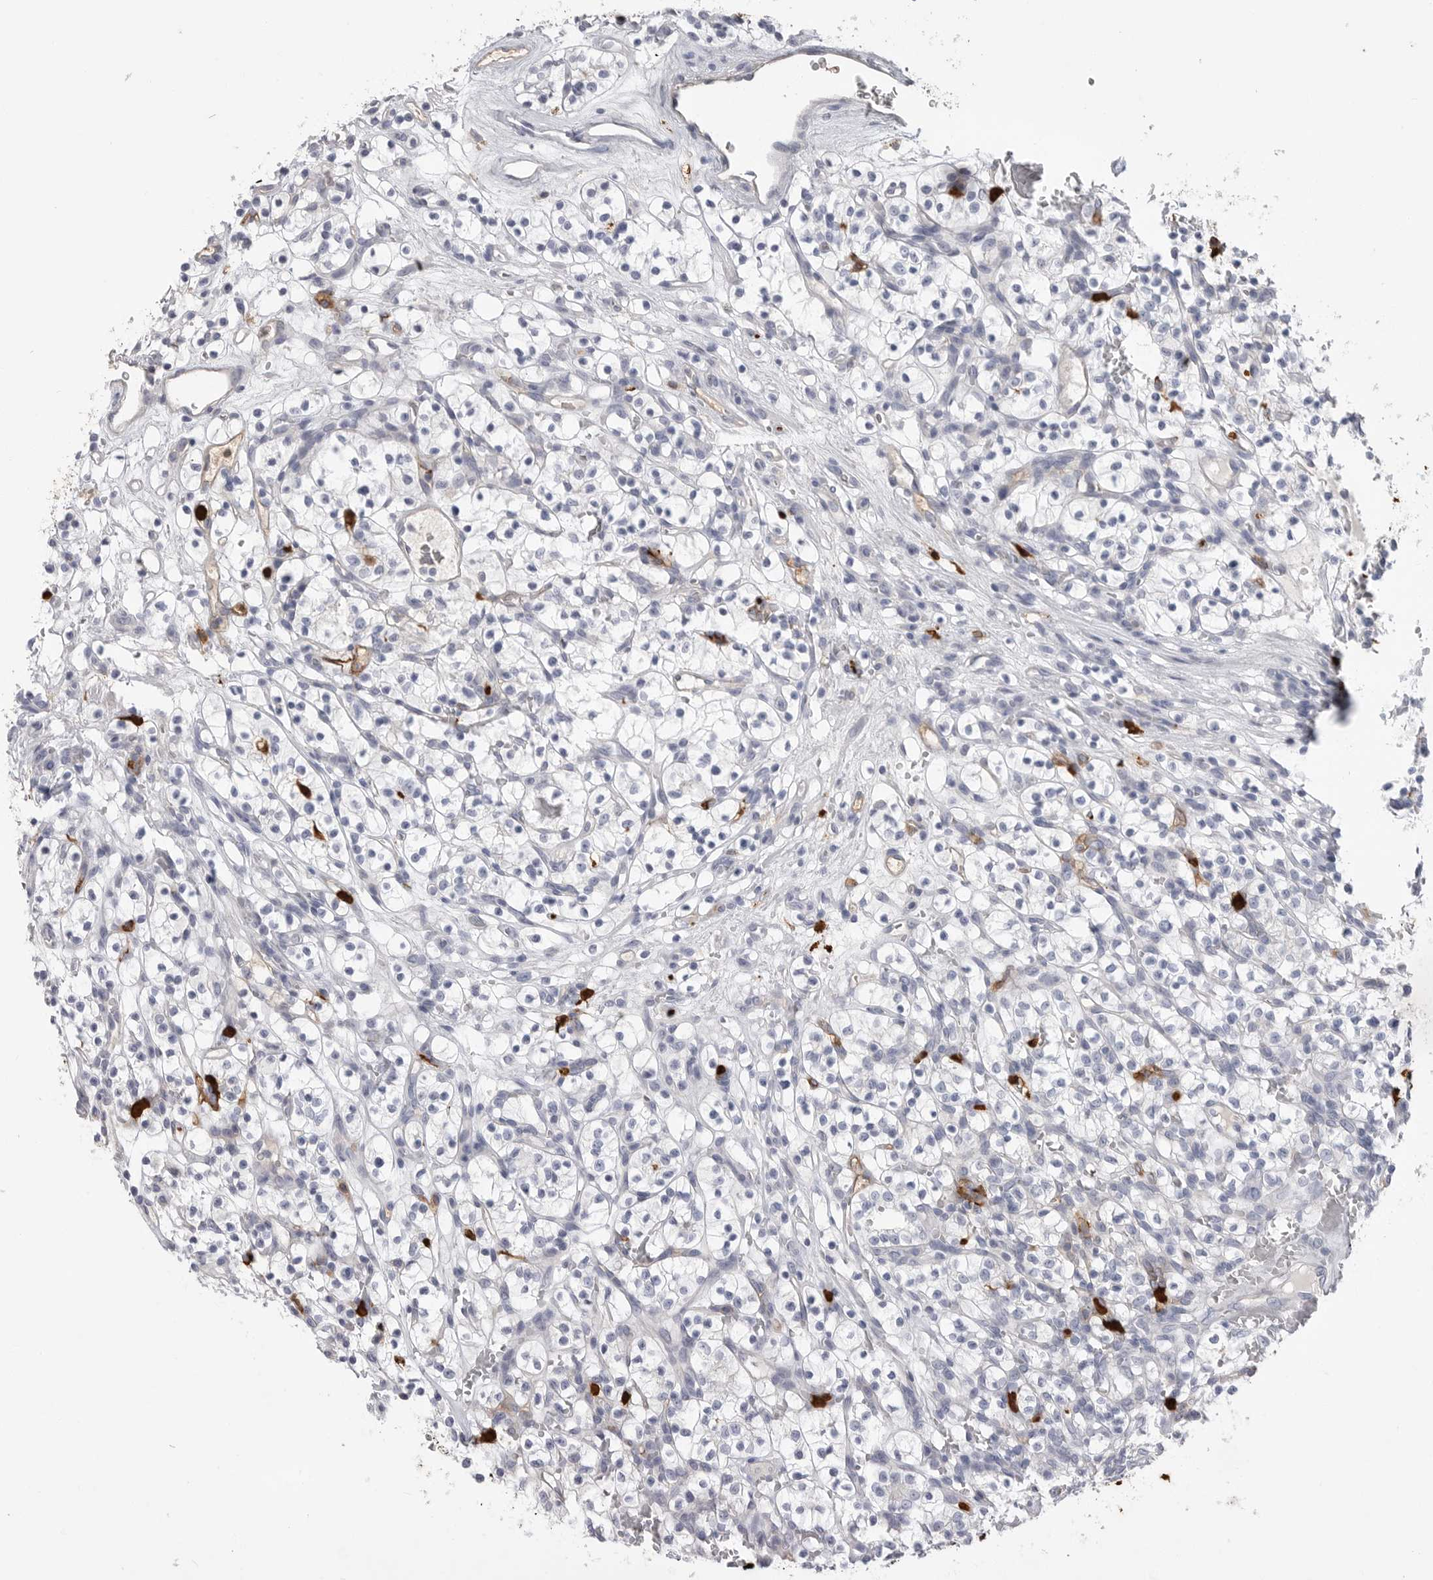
{"staining": {"intensity": "negative", "quantity": "none", "location": "none"}, "tissue": "renal cancer", "cell_type": "Tumor cells", "image_type": "cancer", "snomed": [{"axis": "morphology", "description": "Adenocarcinoma, NOS"}, {"axis": "topography", "description": "Kidney"}], "caption": "Immunohistochemistry of renal adenocarcinoma exhibits no positivity in tumor cells.", "gene": "CYB561D1", "patient": {"sex": "female", "age": 57}}